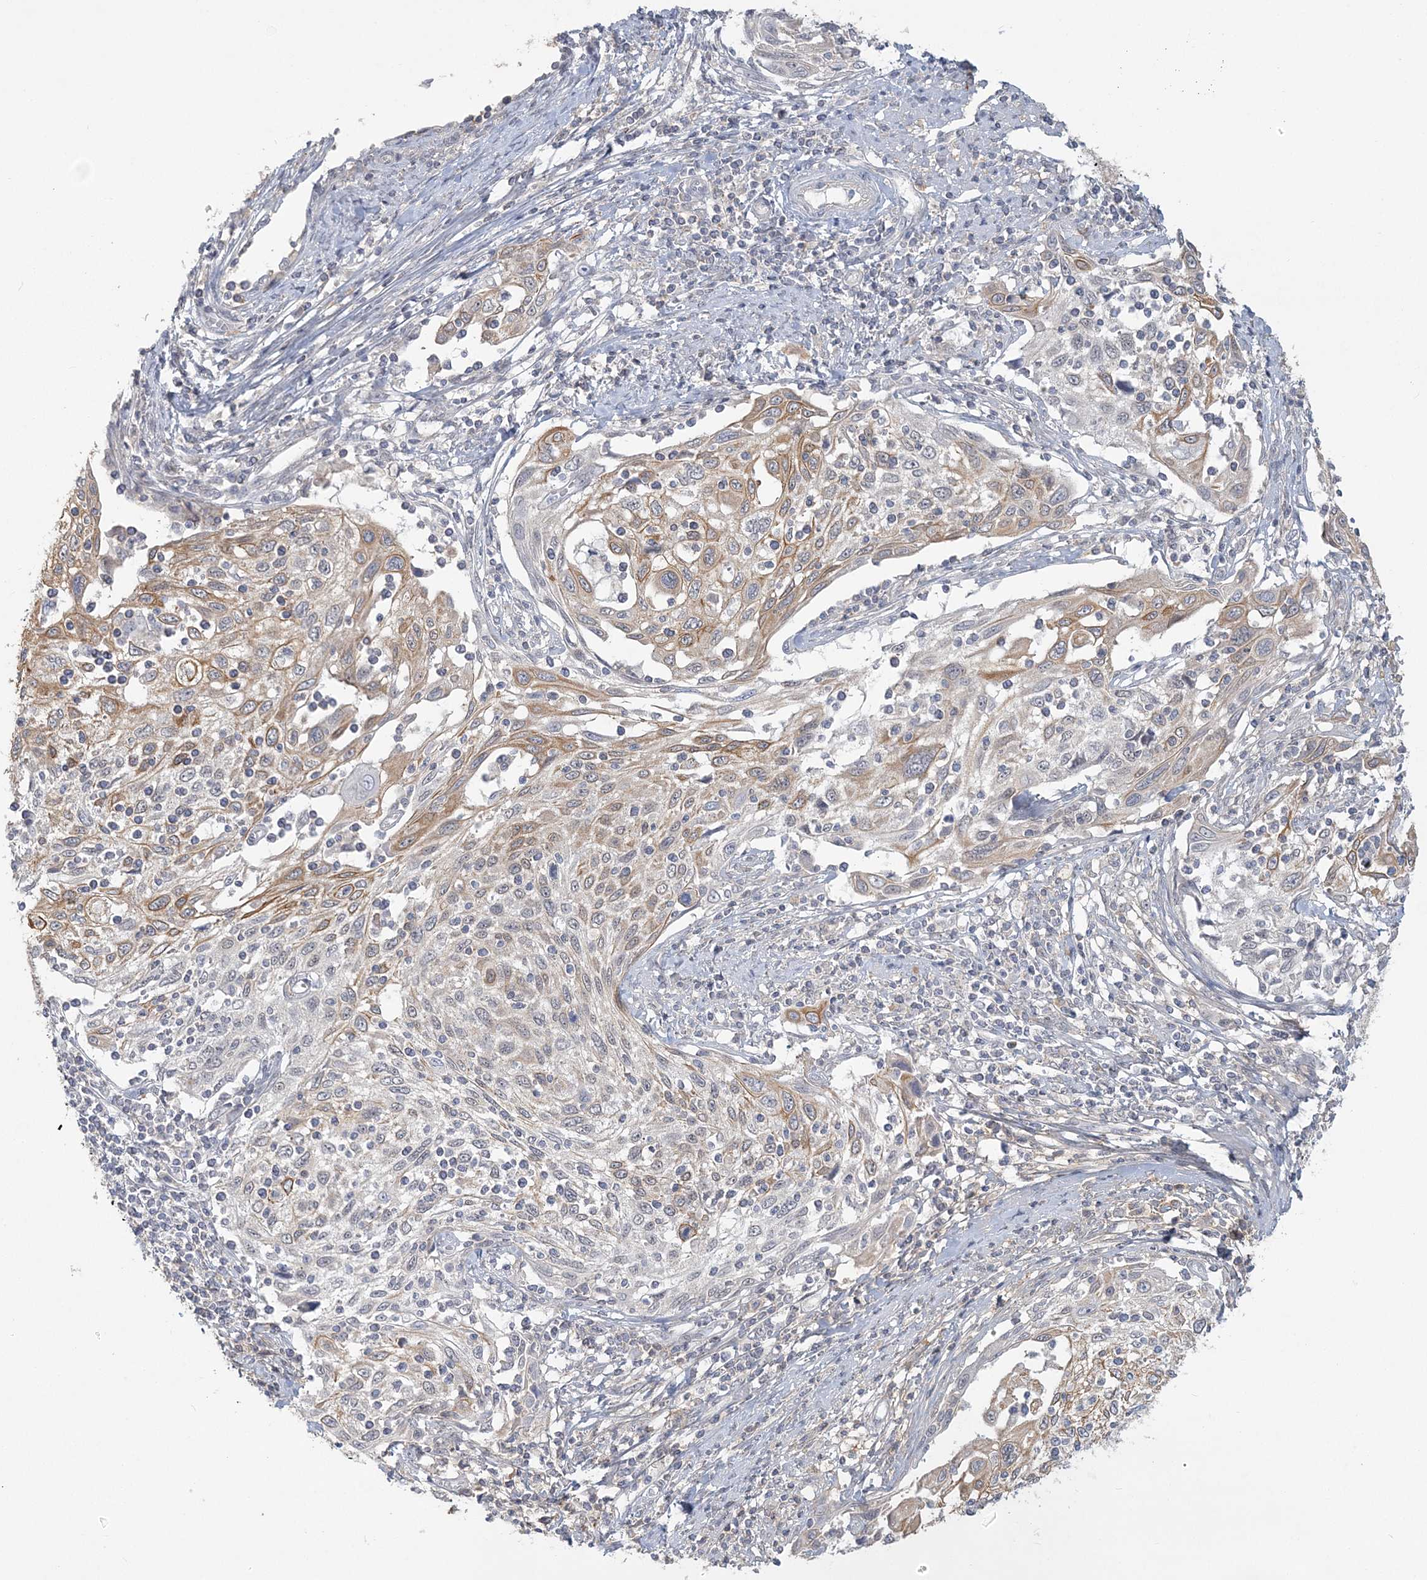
{"staining": {"intensity": "moderate", "quantity": "<25%", "location": "cytoplasmic/membranous"}, "tissue": "cervical cancer", "cell_type": "Tumor cells", "image_type": "cancer", "snomed": [{"axis": "morphology", "description": "Squamous cell carcinoma, NOS"}, {"axis": "topography", "description": "Cervix"}], "caption": "Cervical cancer stained for a protein (brown) exhibits moderate cytoplasmic/membranous positive staining in about <25% of tumor cells.", "gene": "ANKS1A", "patient": {"sex": "female", "age": 70}}